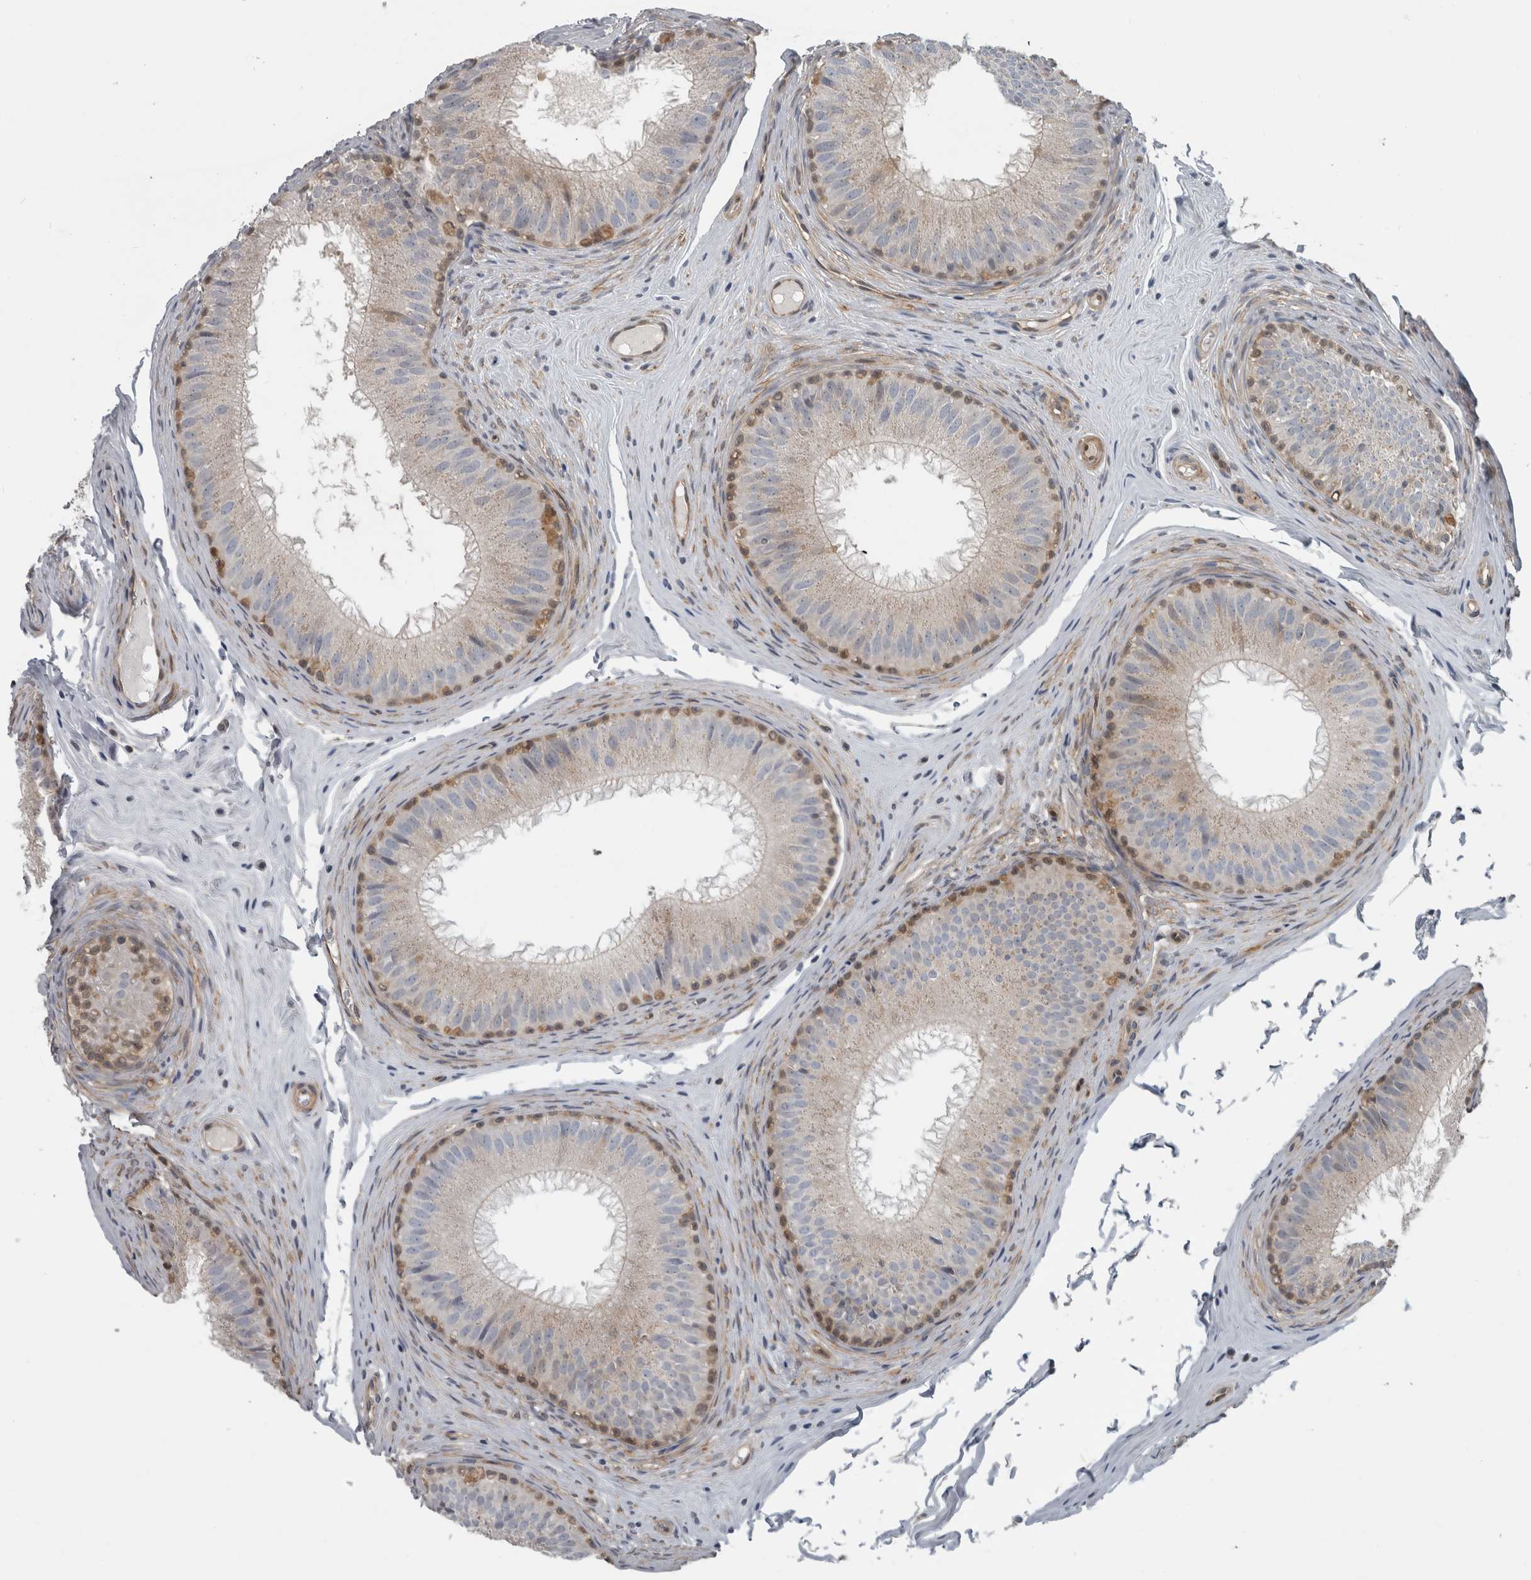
{"staining": {"intensity": "moderate", "quantity": "<25%", "location": "cytoplasmic/membranous"}, "tissue": "epididymis", "cell_type": "Glandular cells", "image_type": "normal", "snomed": [{"axis": "morphology", "description": "Normal tissue, NOS"}, {"axis": "topography", "description": "Epididymis"}], "caption": "Moderate cytoplasmic/membranous protein staining is present in approximately <25% of glandular cells in epididymis.", "gene": "NAPRT", "patient": {"sex": "male", "age": 32}}